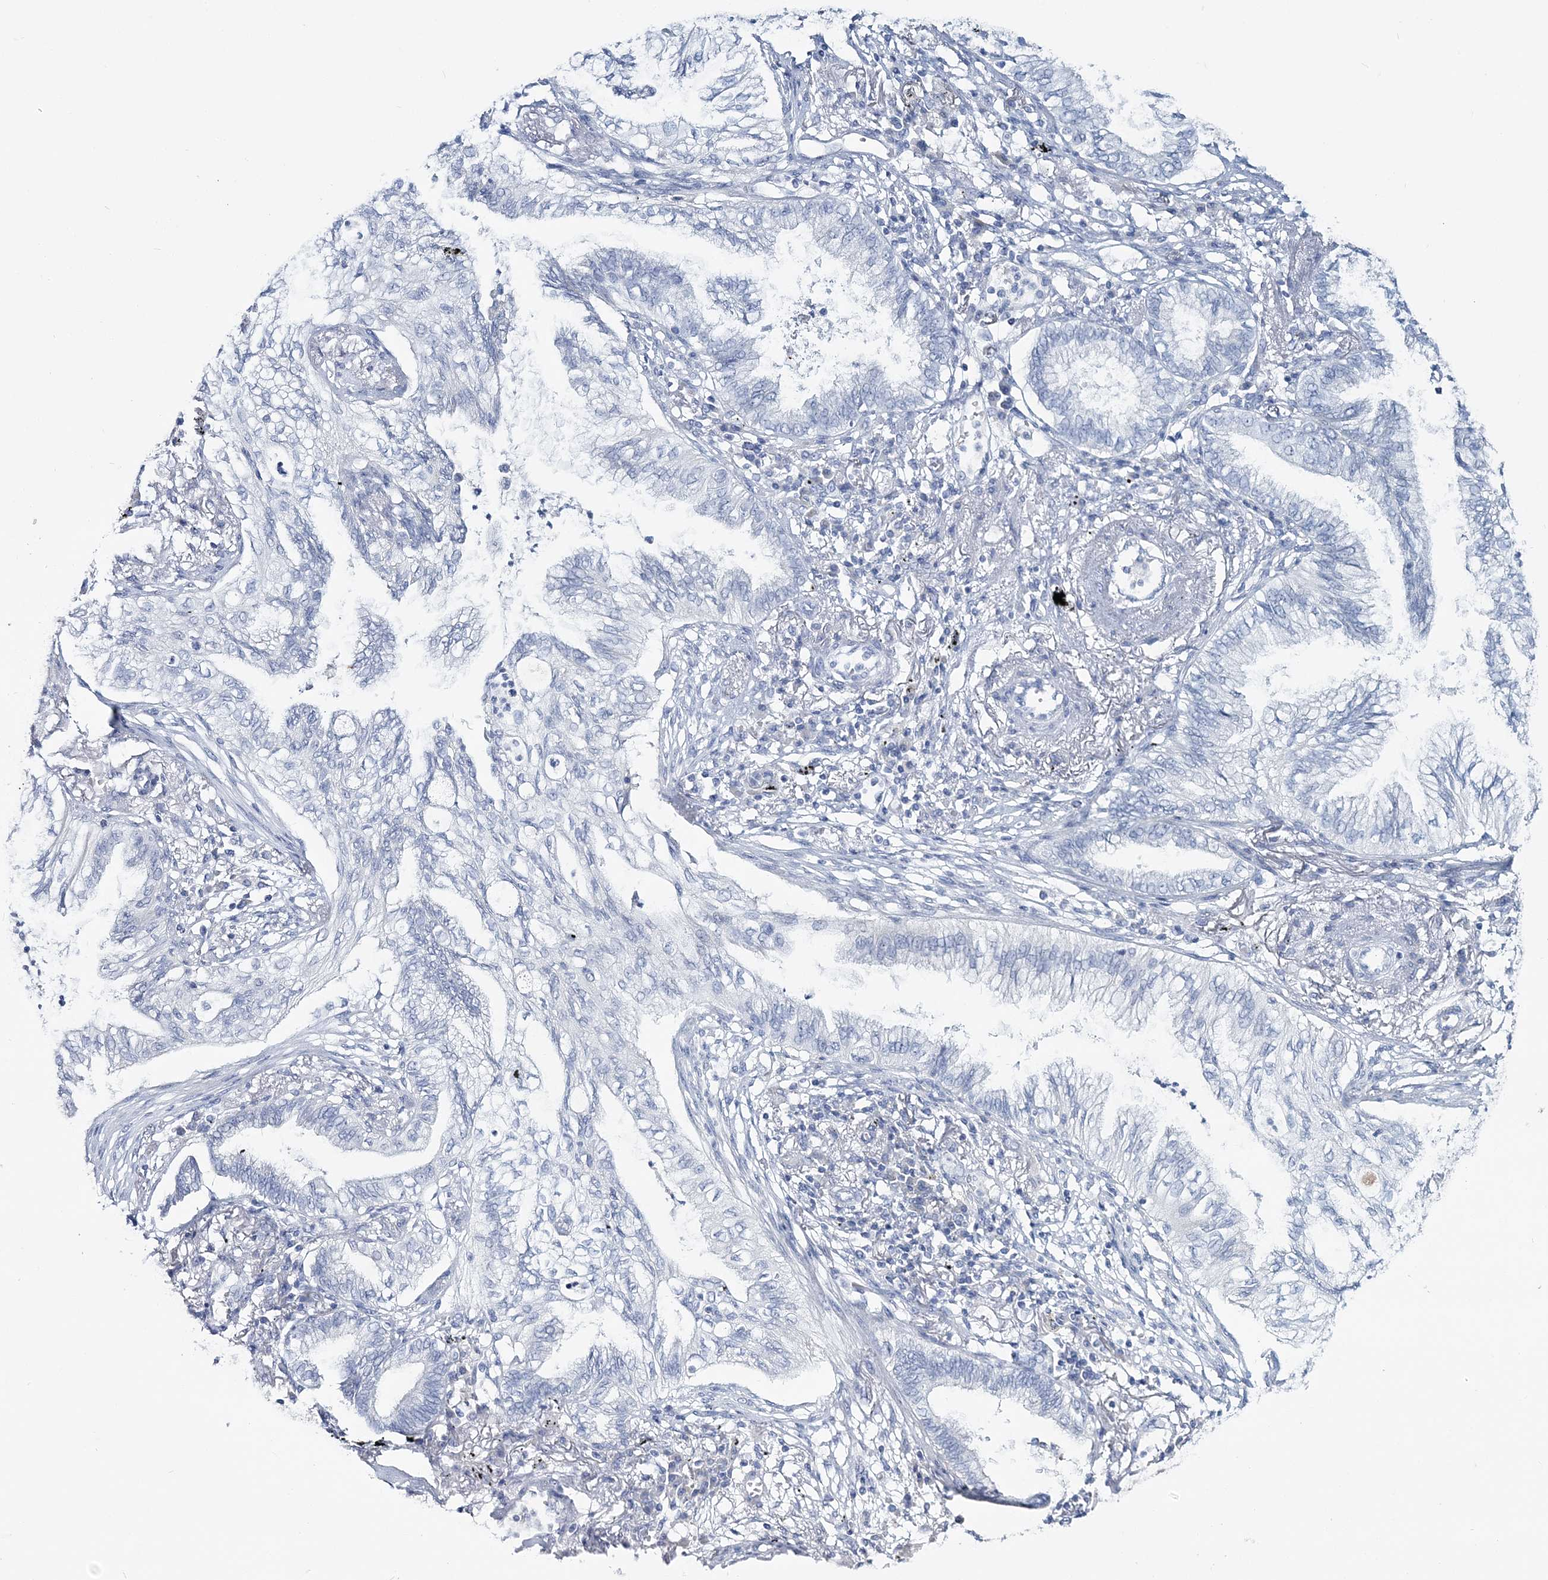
{"staining": {"intensity": "negative", "quantity": "none", "location": "none"}, "tissue": "lung cancer", "cell_type": "Tumor cells", "image_type": "cancer", "snomed": [{"axis": "morphology", "description": "Normal tissue, NOS"}, {"axis": "morphology", "description": "Adenocarcinoma, NOS"}, {"axis": "topography", "description": "Bronchus"}, {"axis": "topography", "description": "Lung"}], "caption": "Immunohistochemistry (IHC) photomicrograph of neoplastic tissue: human lung cancer (adenocarcinoma) stained with DAB (3,3'-diaminobenzidine) shows no significant protein expression in tumor cells.", "gene": "CYP3A4", "patient": {"sex": "female", "age": 70}}